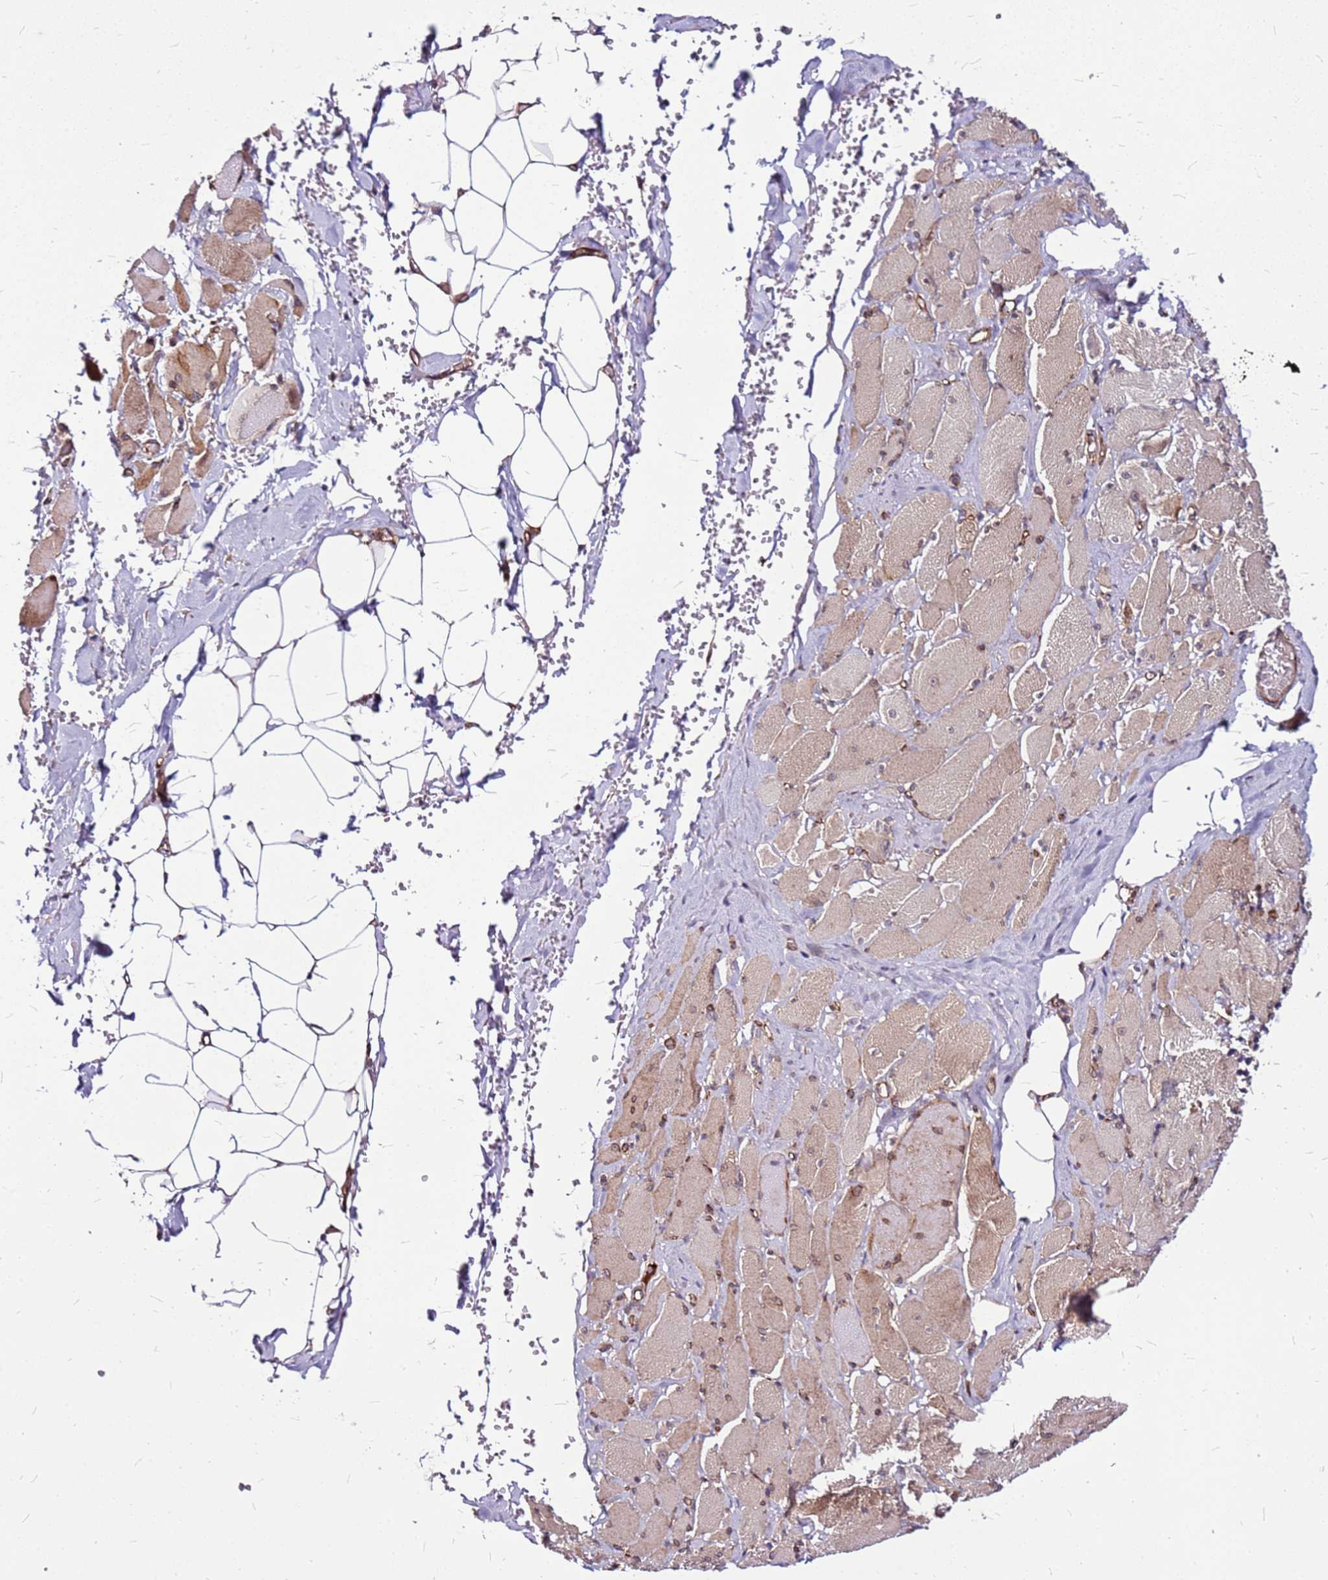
{"staining": {"intensity": "moderate", "quantity": "25%-75%", "location": "cytoplasmic/membranous,nuclear"}, "tissue": "skeletal muscle", "cell_type": "Myocytes", "image_type": "normal", "snomed": [{"axis": "morphology", "description": "Normal tissue, NOS"}, {"axis": "morphology", "description": "Basal cell carcinoma"}, {"axis": "topography", "description": "Skeletal muscle"}], "caption": "Immunohistochemical staining of benign skeletal muscle exhibits 25%-75% levels of moderate cytoplasmic/membranous,nuclear protein positivity in approximately 25%-75% of myocytes. Using DAB (3,3'-diaminobenzidine) (brown) and hematoxylin (blue) stains, captured at high magnification using brightfield microscopy.", "gene": "TOPAZ1", "patient": {"sex": "female", "age": 64}}